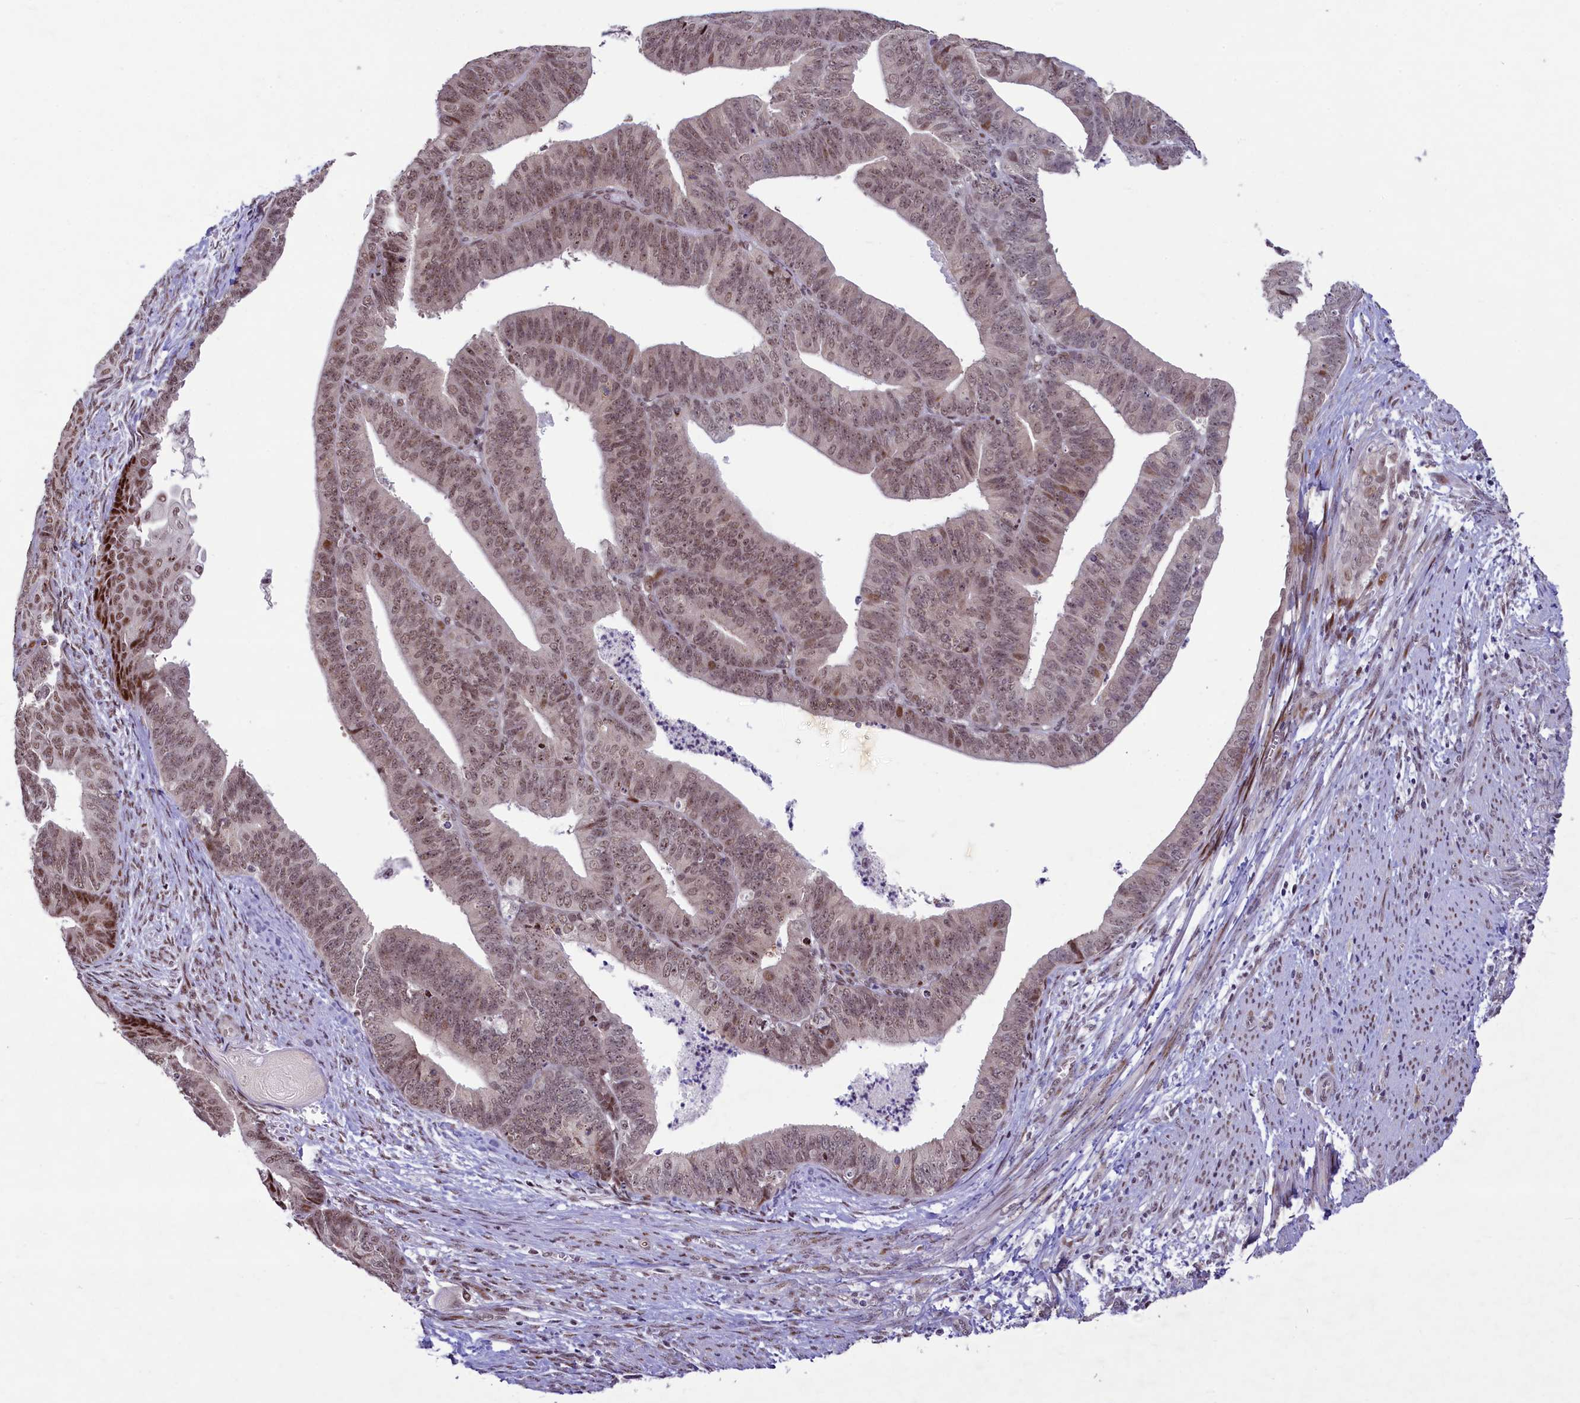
{"staining": {"intensity": "moderate", "quantity": ">75%", "location": "nuclear"}, "tissue": "endometrial cancer", "cell_type": "Tumor cells", "image_type": "cancer", "snomed": [{"axis": "morphology", "description": "Adenocarcinoma, NOS"}, {"axis": "topography", "description": "Endometrium"}], "caption": "Human endometrial cancer (adenocarcinoma) stained with a protein marker demonstrates moderate staining in tumor cells.", "gene": "ANKS3", "patient": {"sex": "female", "age": 73}}